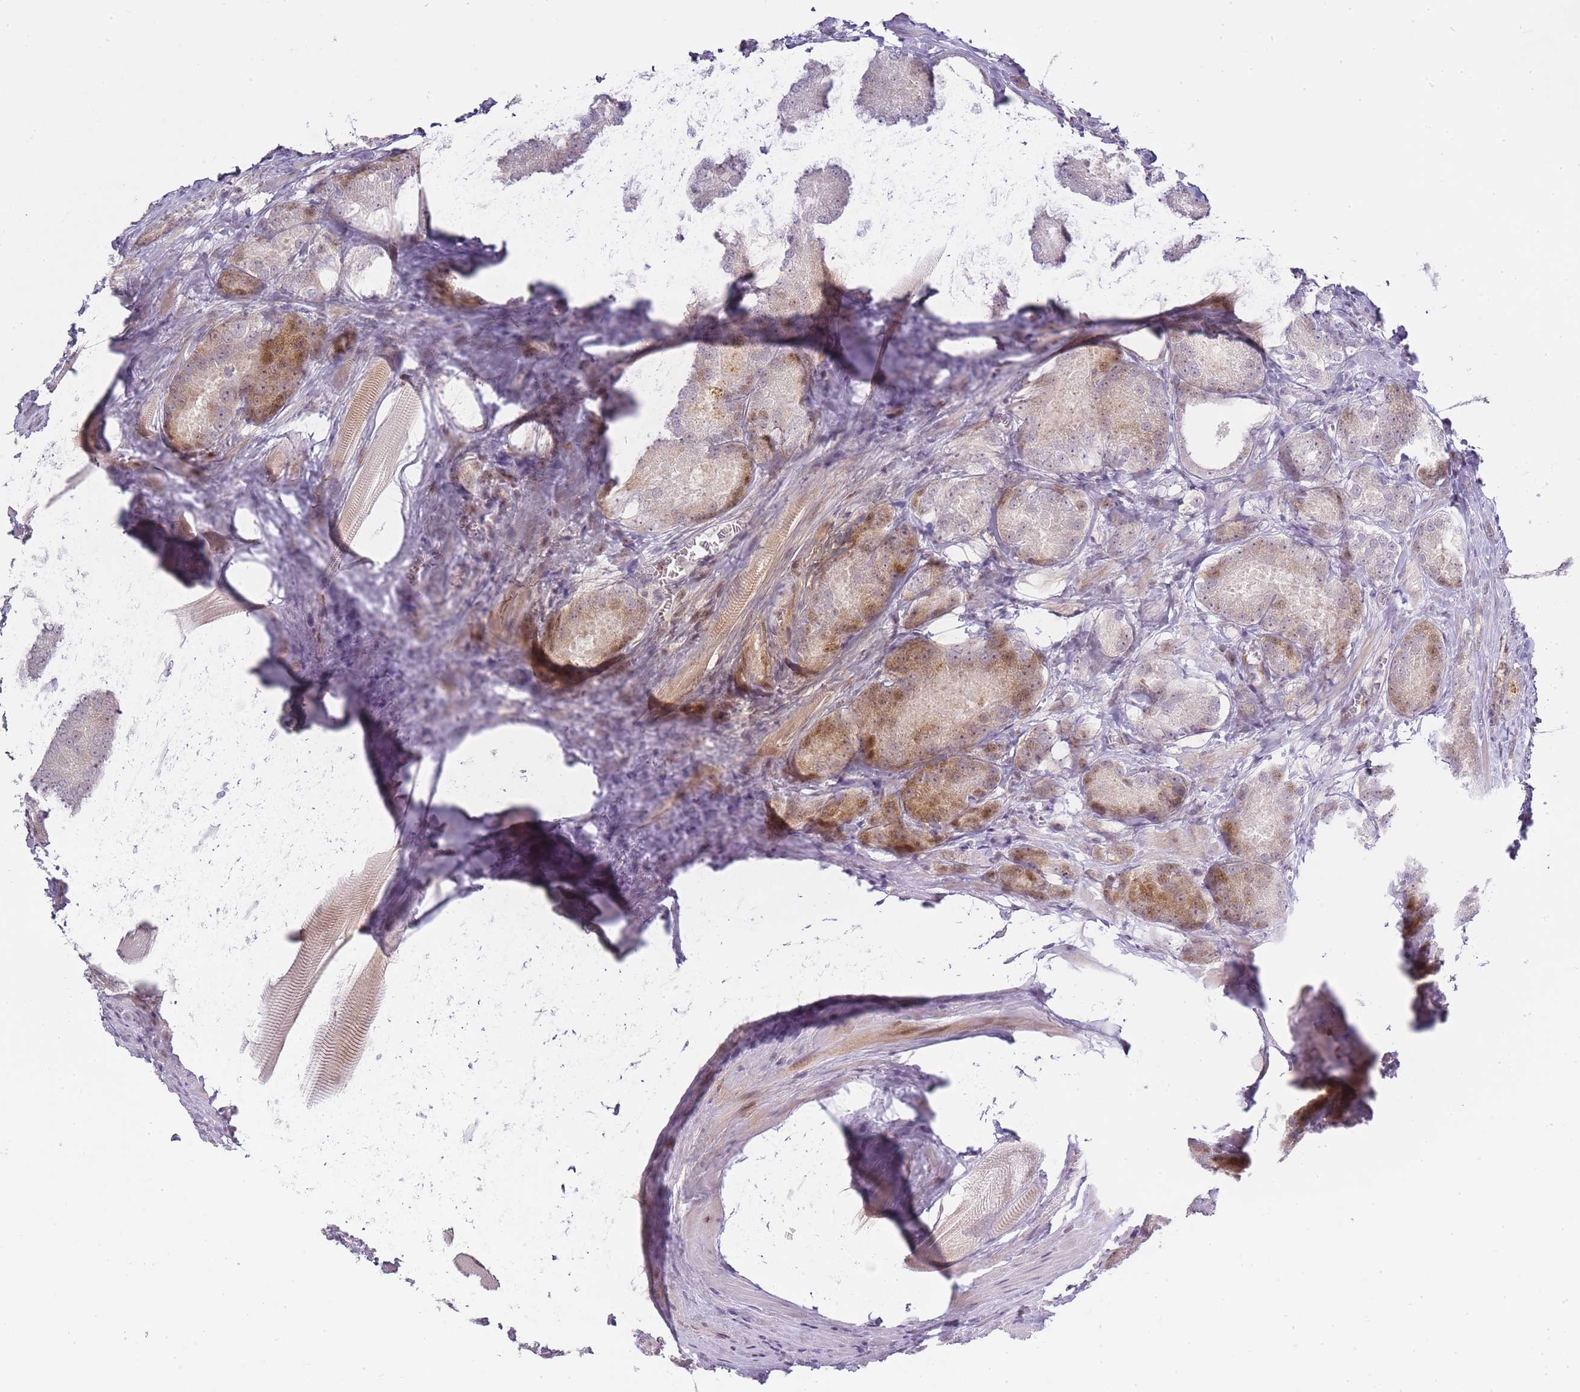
{"staining": {"intensity": "moderate", "quantity": "25%-75%", "location": "cytoplasmic/membranous"}, "tissue": "prostate cancer", "cell_type": "Tumor cells", "image_type": "cancer", "snomed": [{"axis": "morphology", "description": "Adenocarcinoma, Low grade"}, {"axis": "topography", "description": "Prostate"}], "caption": "Low-grade adenocarcinoma (prostate) stained for a protein reveals moderate cytoplasmic/membranous positivity in tumor cells. The staining was performed using DAB, with brown indicating positive protein expression. Nuclei are stained blue with hematoxylin.", "gene": "OGG1", "patient": {"sex": "male", "age": 68}}